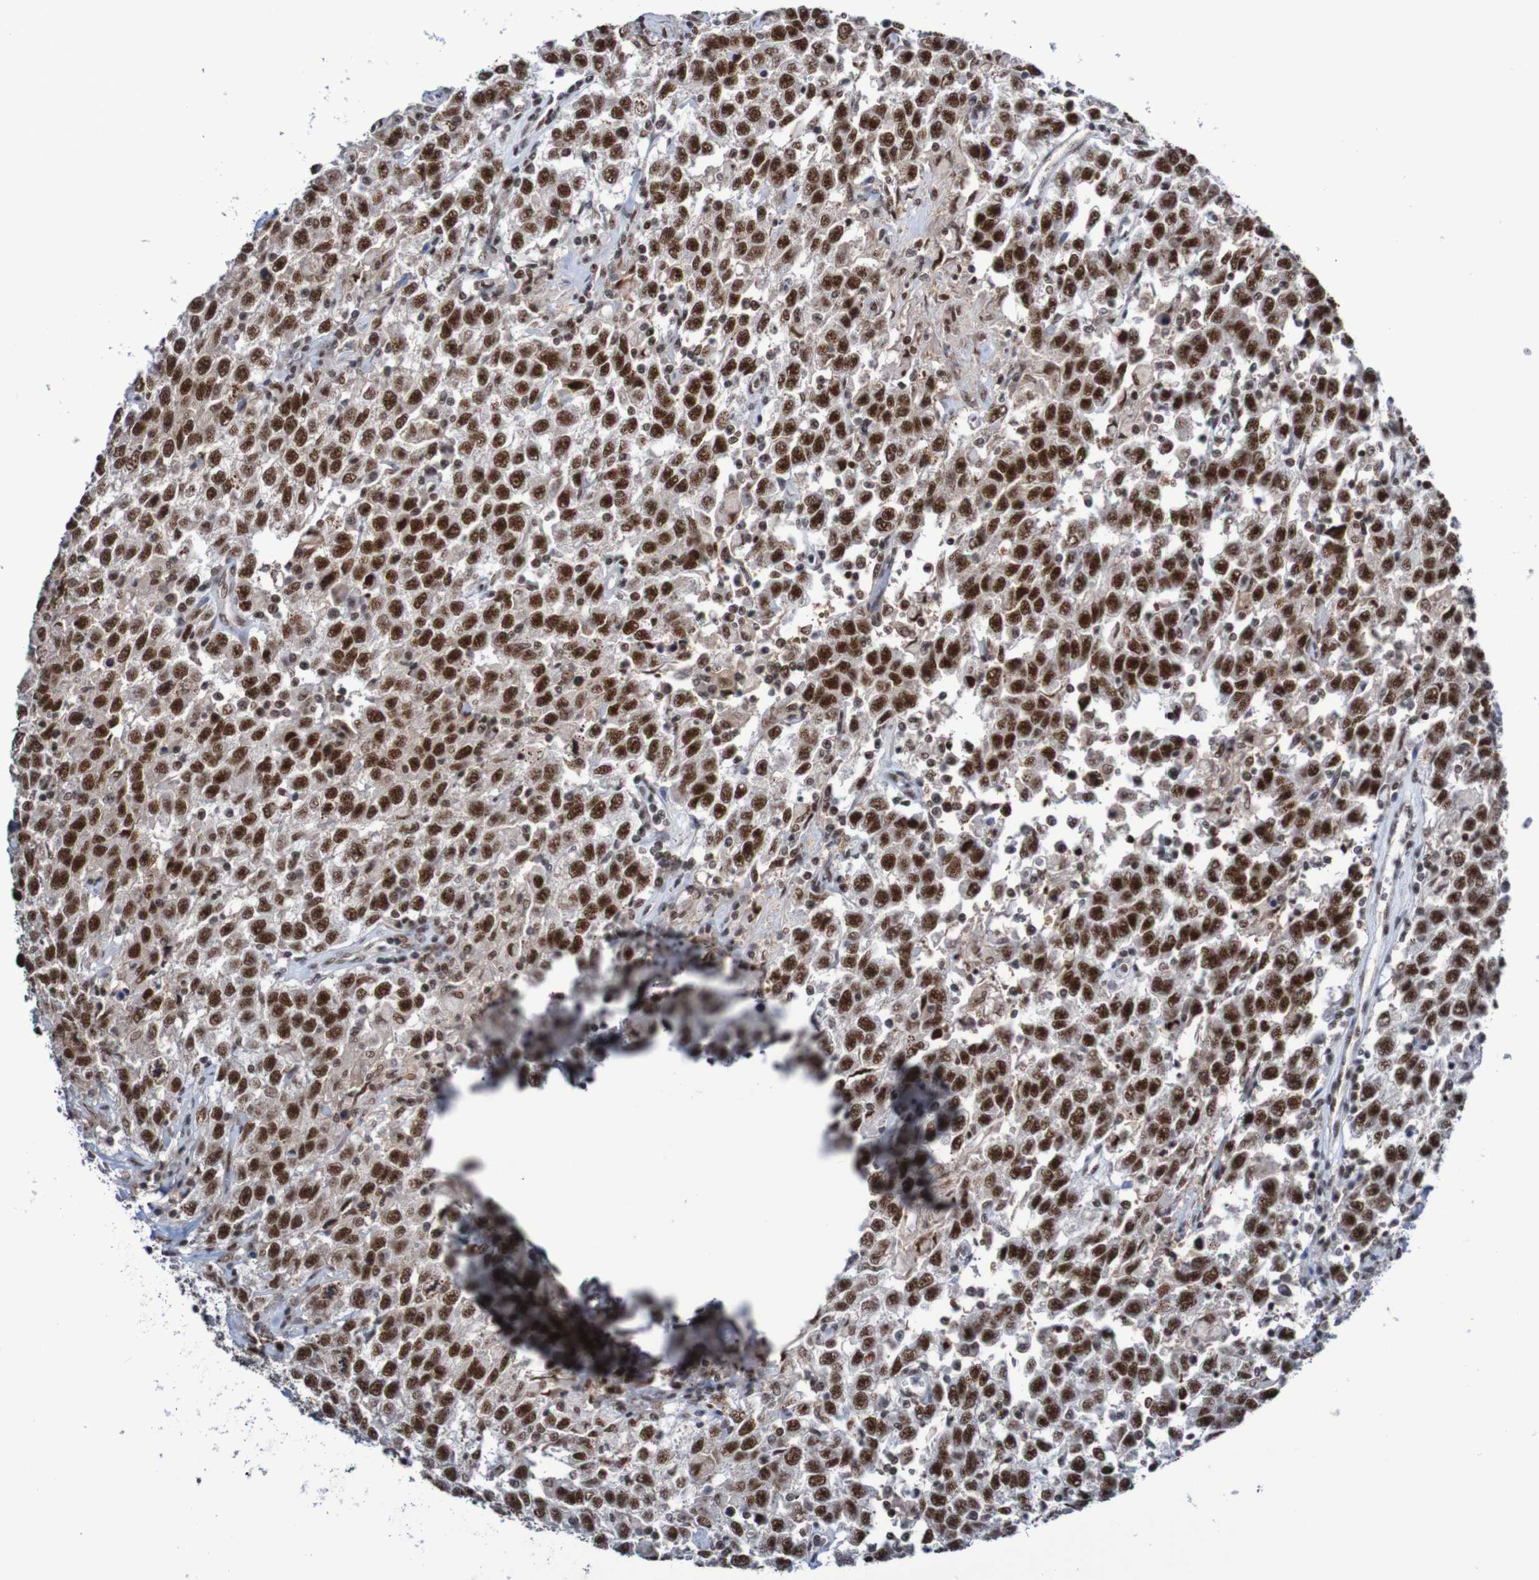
{"staining": {"intensity": "strong", "quantity": ">75%", "location": "nuclear"}, "tissue": "testis cancer", "cell_type": "Tumor cells", "image_type": "cancer", "snomed": [{"axis": "morphology", "description": "Seminoma, NOS"}, {"axis": "topography", "description": "Testis"}], "caption": "Immunohistochemical staining of human testis seminoma shows high levels of strong nuclear positivity in approximately >75% of tumor cells.", "gene": "CDC5L", "patient": {"sex": "male", "age": 41}}